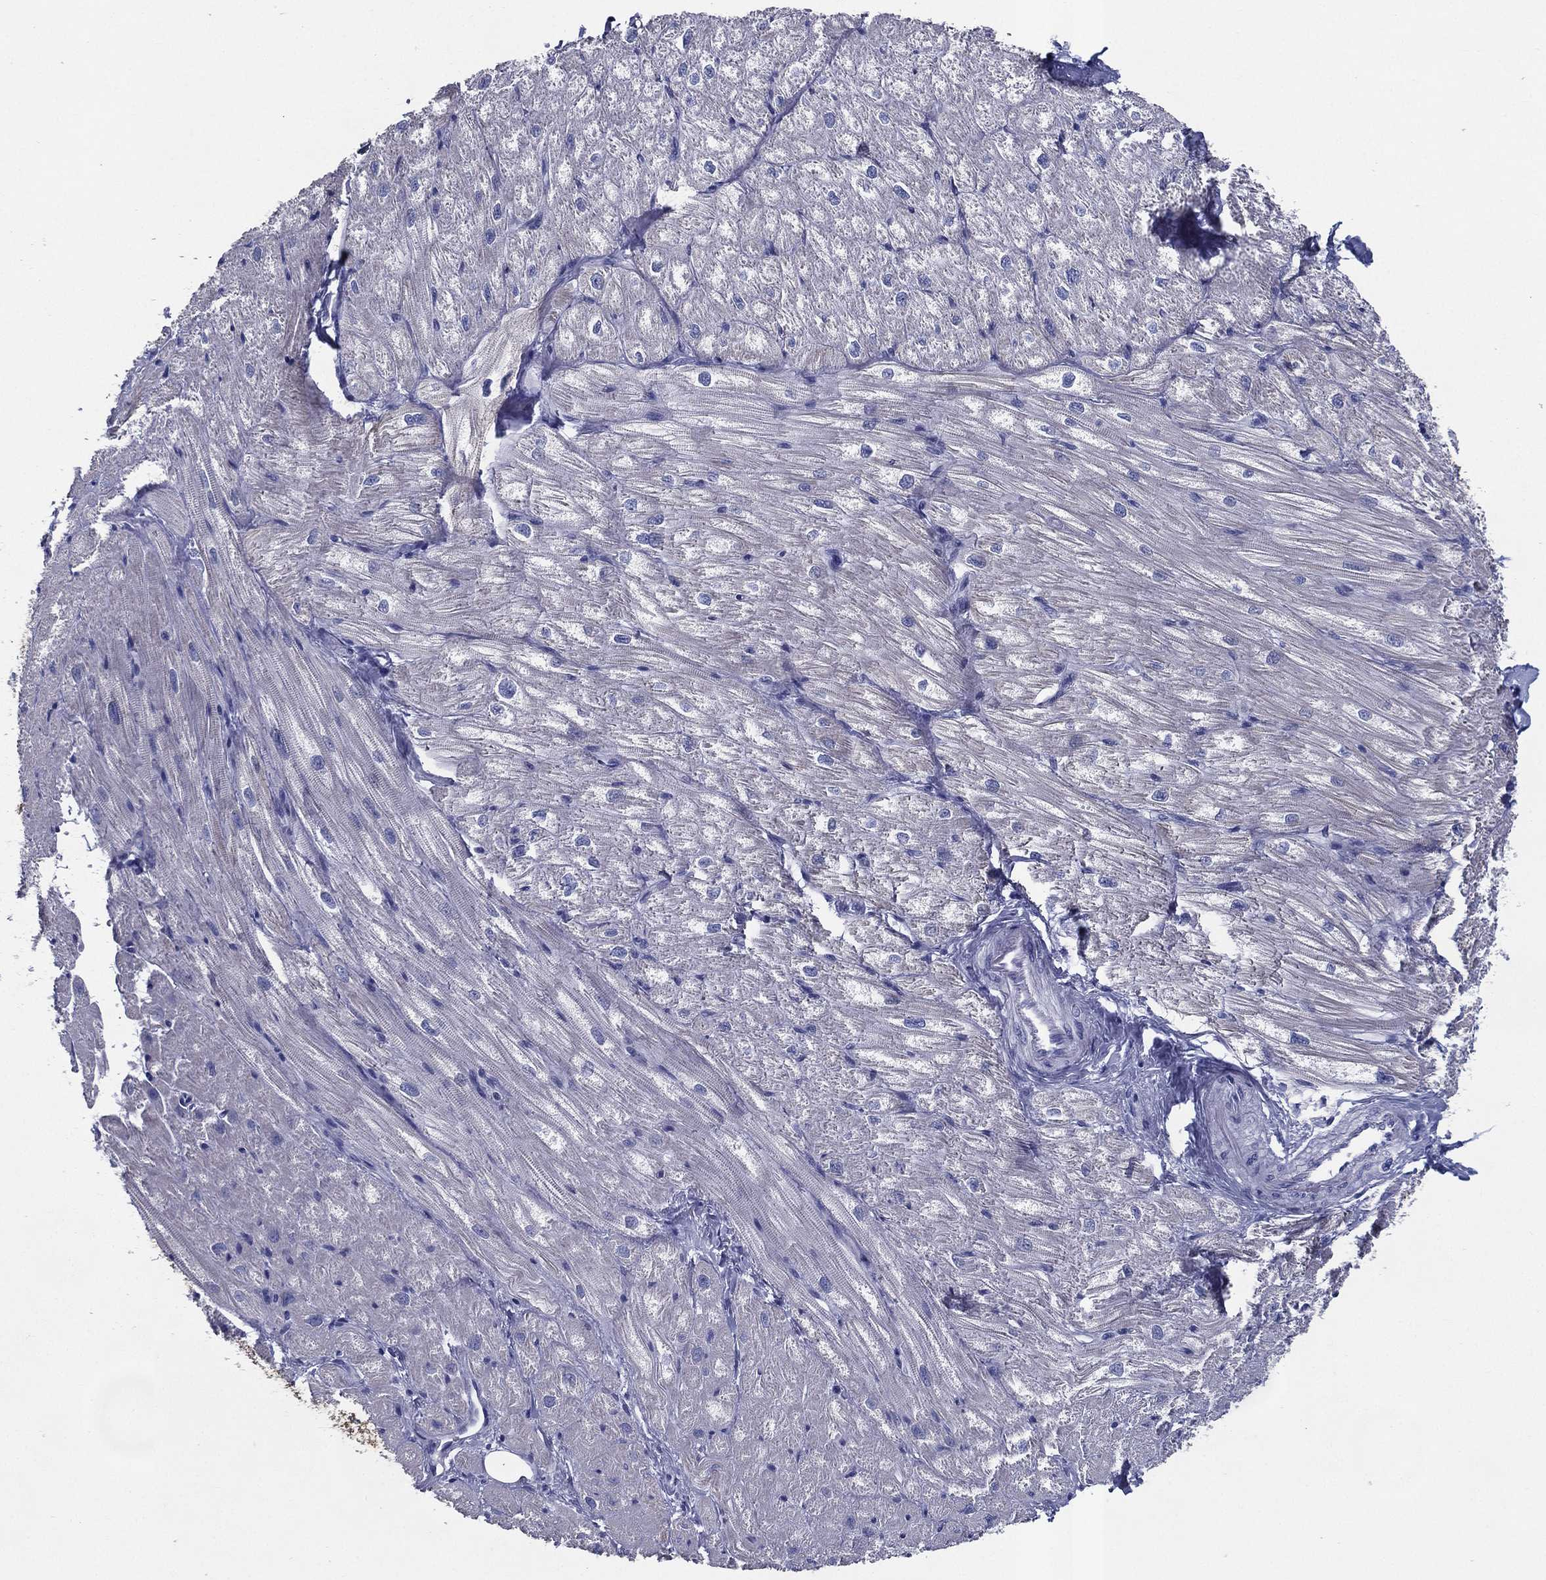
{"staining": {"intensity": "moderate", "quantity": "25%-75%", "location": "cytoplasmic/membranous"}, "tissue": "heart muscle", "cell_type": "Cardiomyocytes", "image_type": "normal", "snomed": [{"axis": "morphology", "description": "Normal tissue, NOS"}, {"axis": "topography", "description": "Heart"}], "caption": "About 25%-75% of cardiomyocytes in benign human heart muscle show moderate cytoplasmic/membranous protein positivity as visualized by brown immunohistochemical staining.", "gene": "KIF2C", "patient": {"sex": "male", "age": 57}}